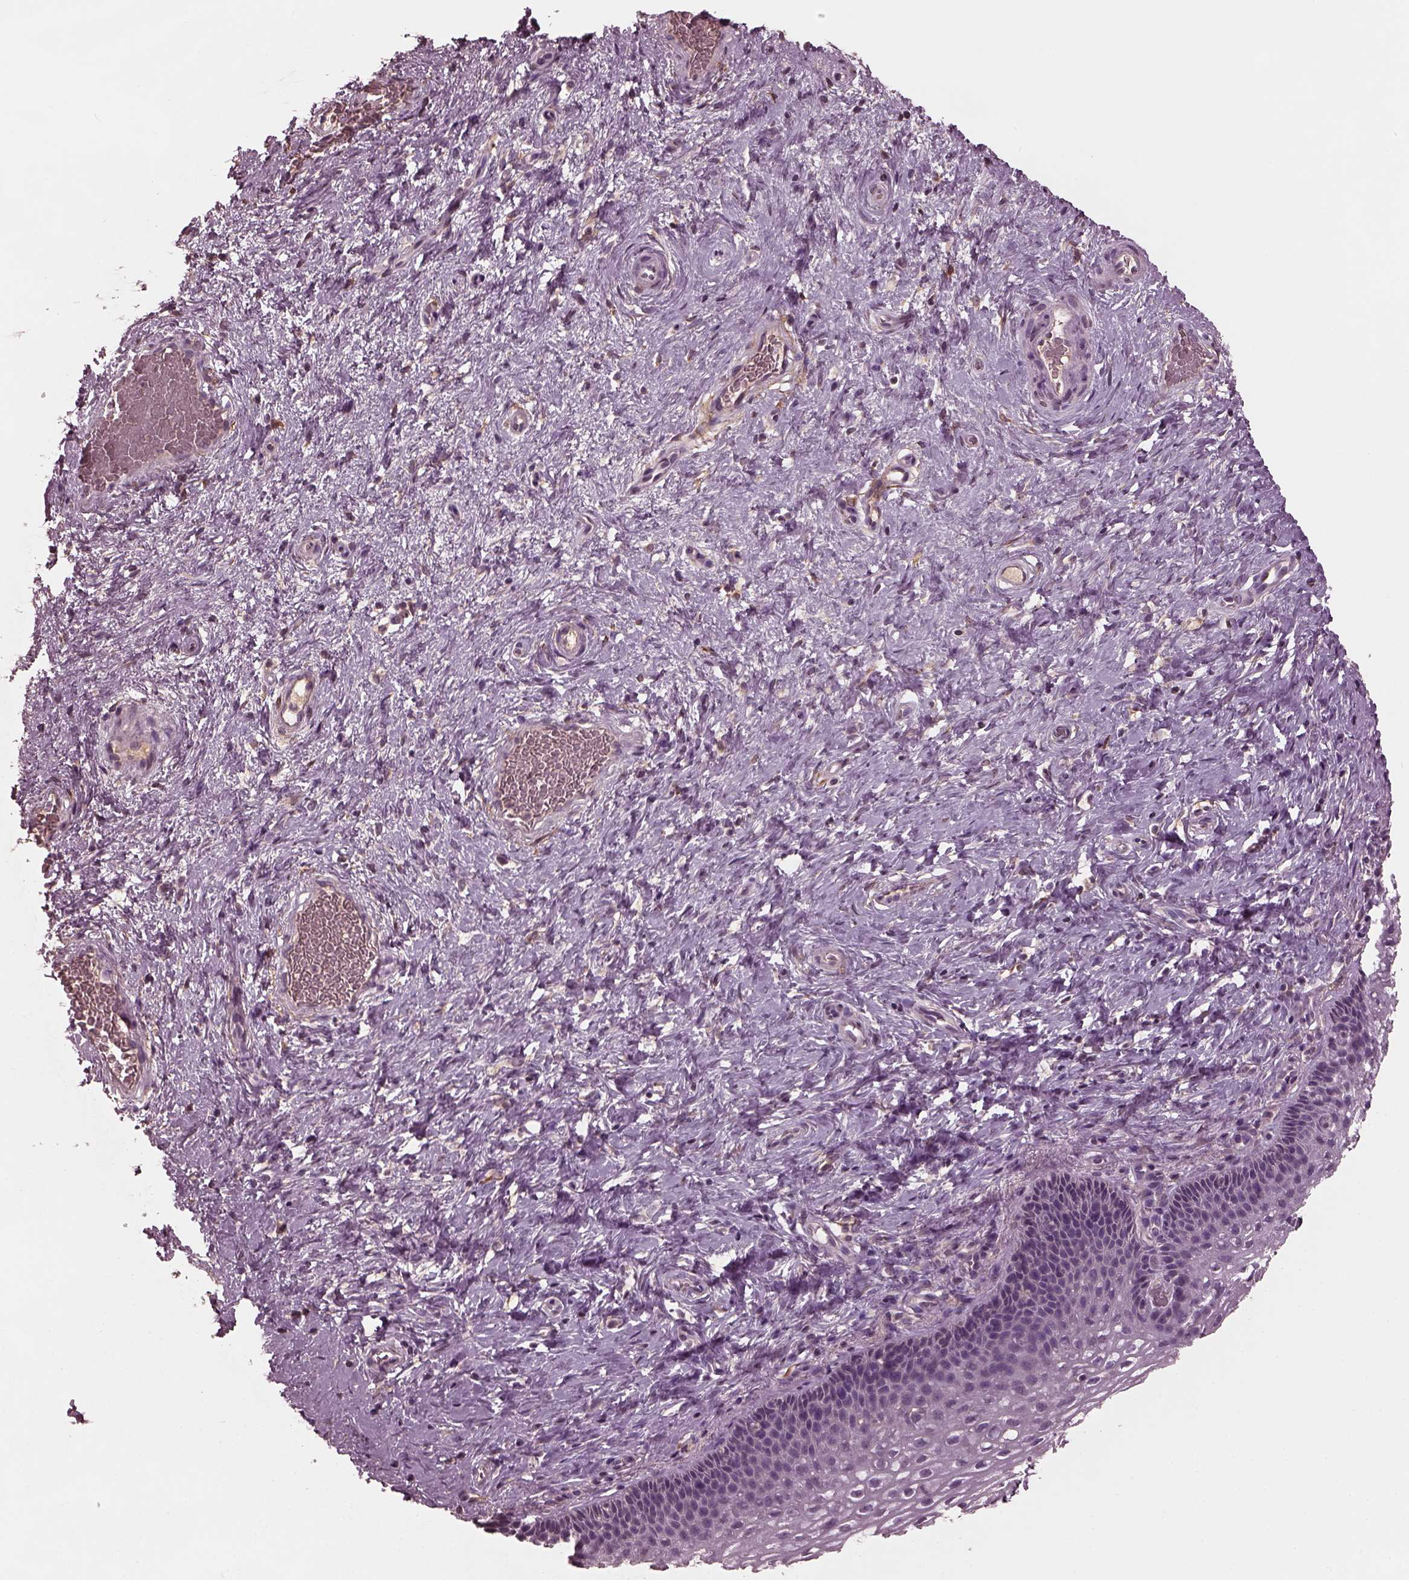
{"staining": {"intensity": "negative", "quantity": "none", "location": "none"}, "tissue": "cervix", "cell_type": "Glandular cells", "image_type": "normal", "snomed": [{"axis": "morphology", "description": "Normal tissue, NOS"}, {"axis": "topography", "description": "Cervix"}], "caption": "High power microscopy micrograph of an immunohistochemistry micrograph of benign cervix, revealing no significant staining in glandular cells.", "gene": "PORCN", "patient": {"sex": "female", "age": 34}}